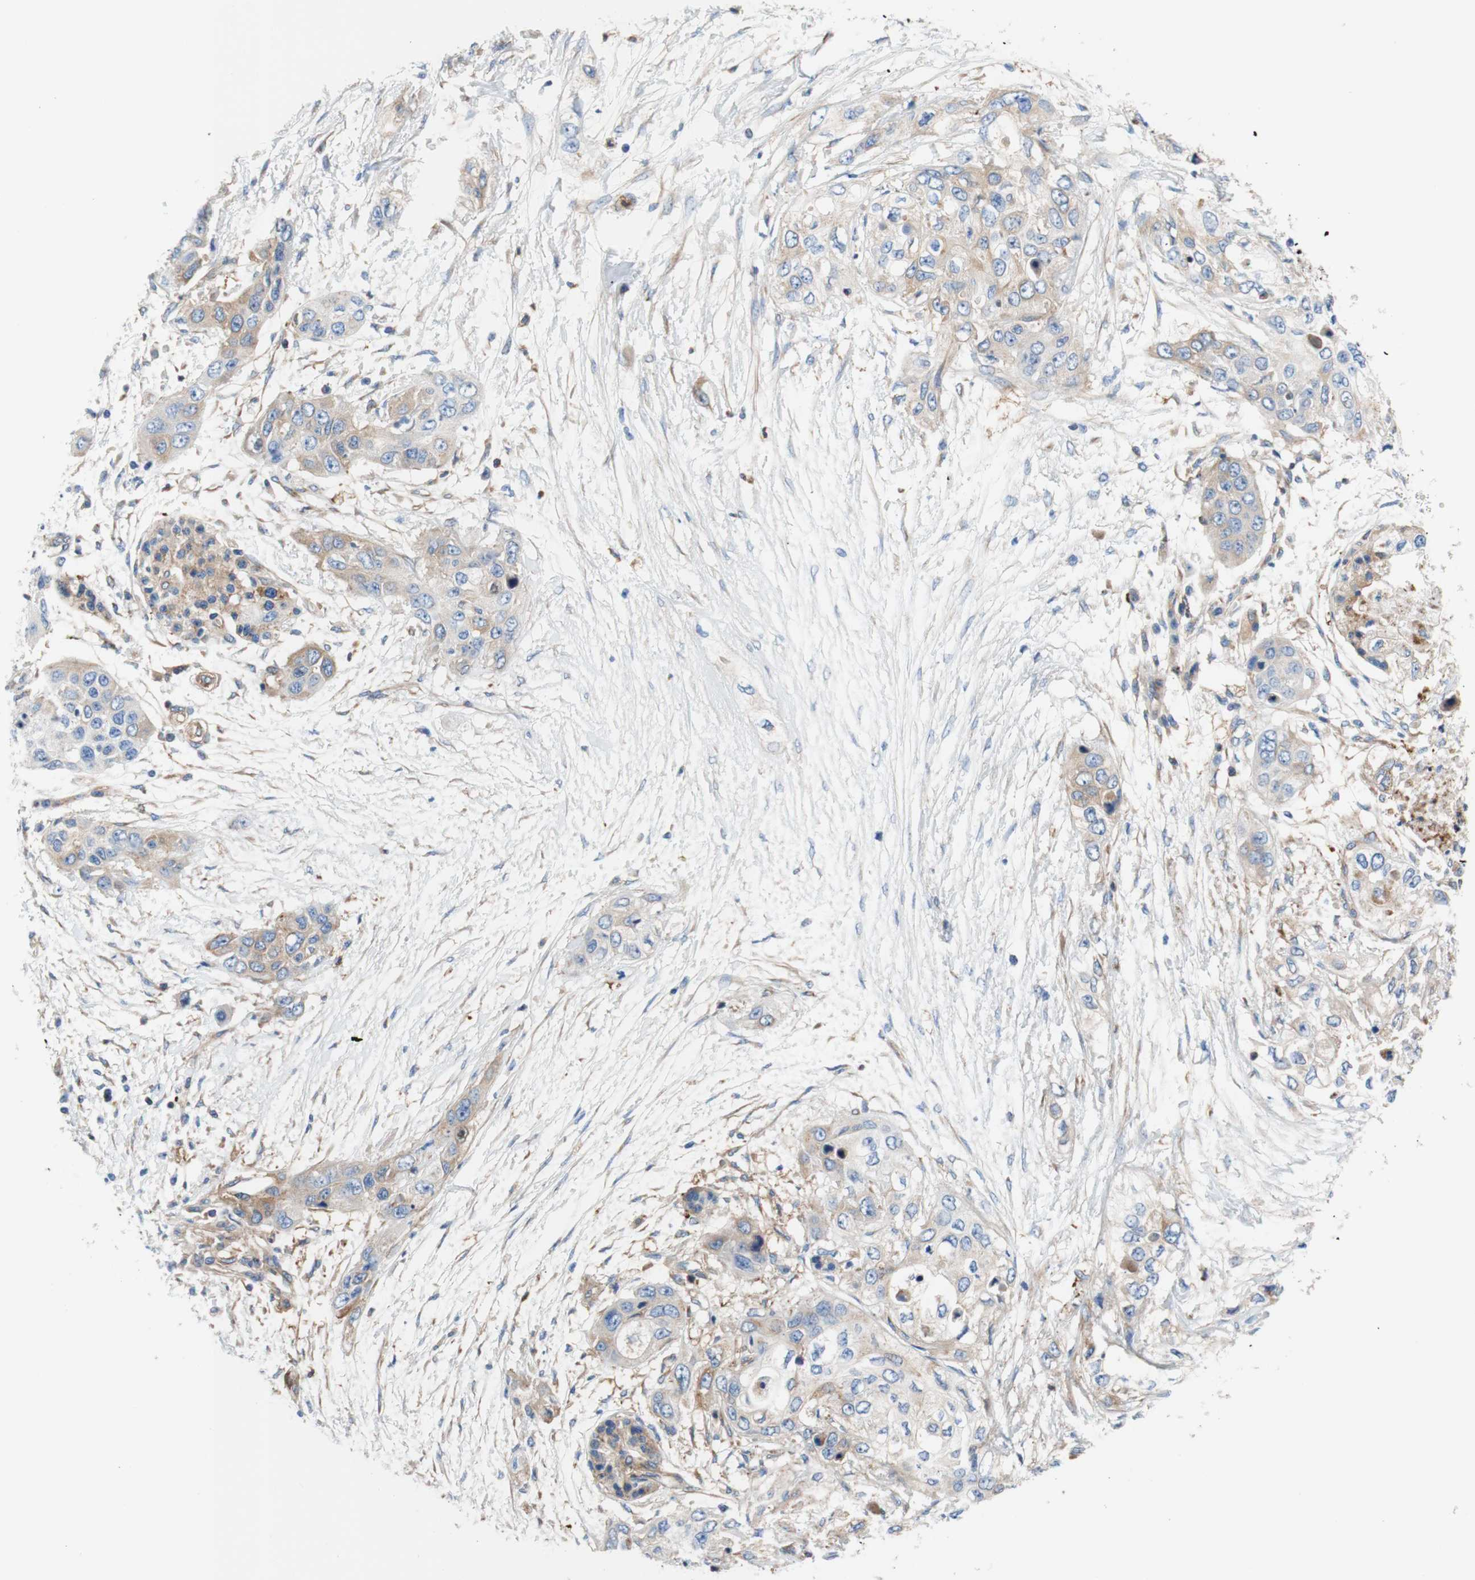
{"staining": {"intensity": "weak", "quantity": "25%-75%", "location": "cytoplasmic/membranous"}, "tissue": "pancreatic cancer", "cell_type": "Tumor cells", "image_type": "cancer", "snomed": [{"axis": "morphology", "description": "Adenocarcinoma, NOS"}, {"axis": "topography", "description": "Pancreas"}], "caption": "IHC image of neoplastic tissue: pancreatic adenocarcinoma stained using IHC exhibits low levels of weak protein expression localized specifically in the cytoplasmic/membranous of tumor cells, appearing as a cytoplasmic/membranous brown color.", "gene": "STOM", "patient": {"sex": "female", "age": 70}}